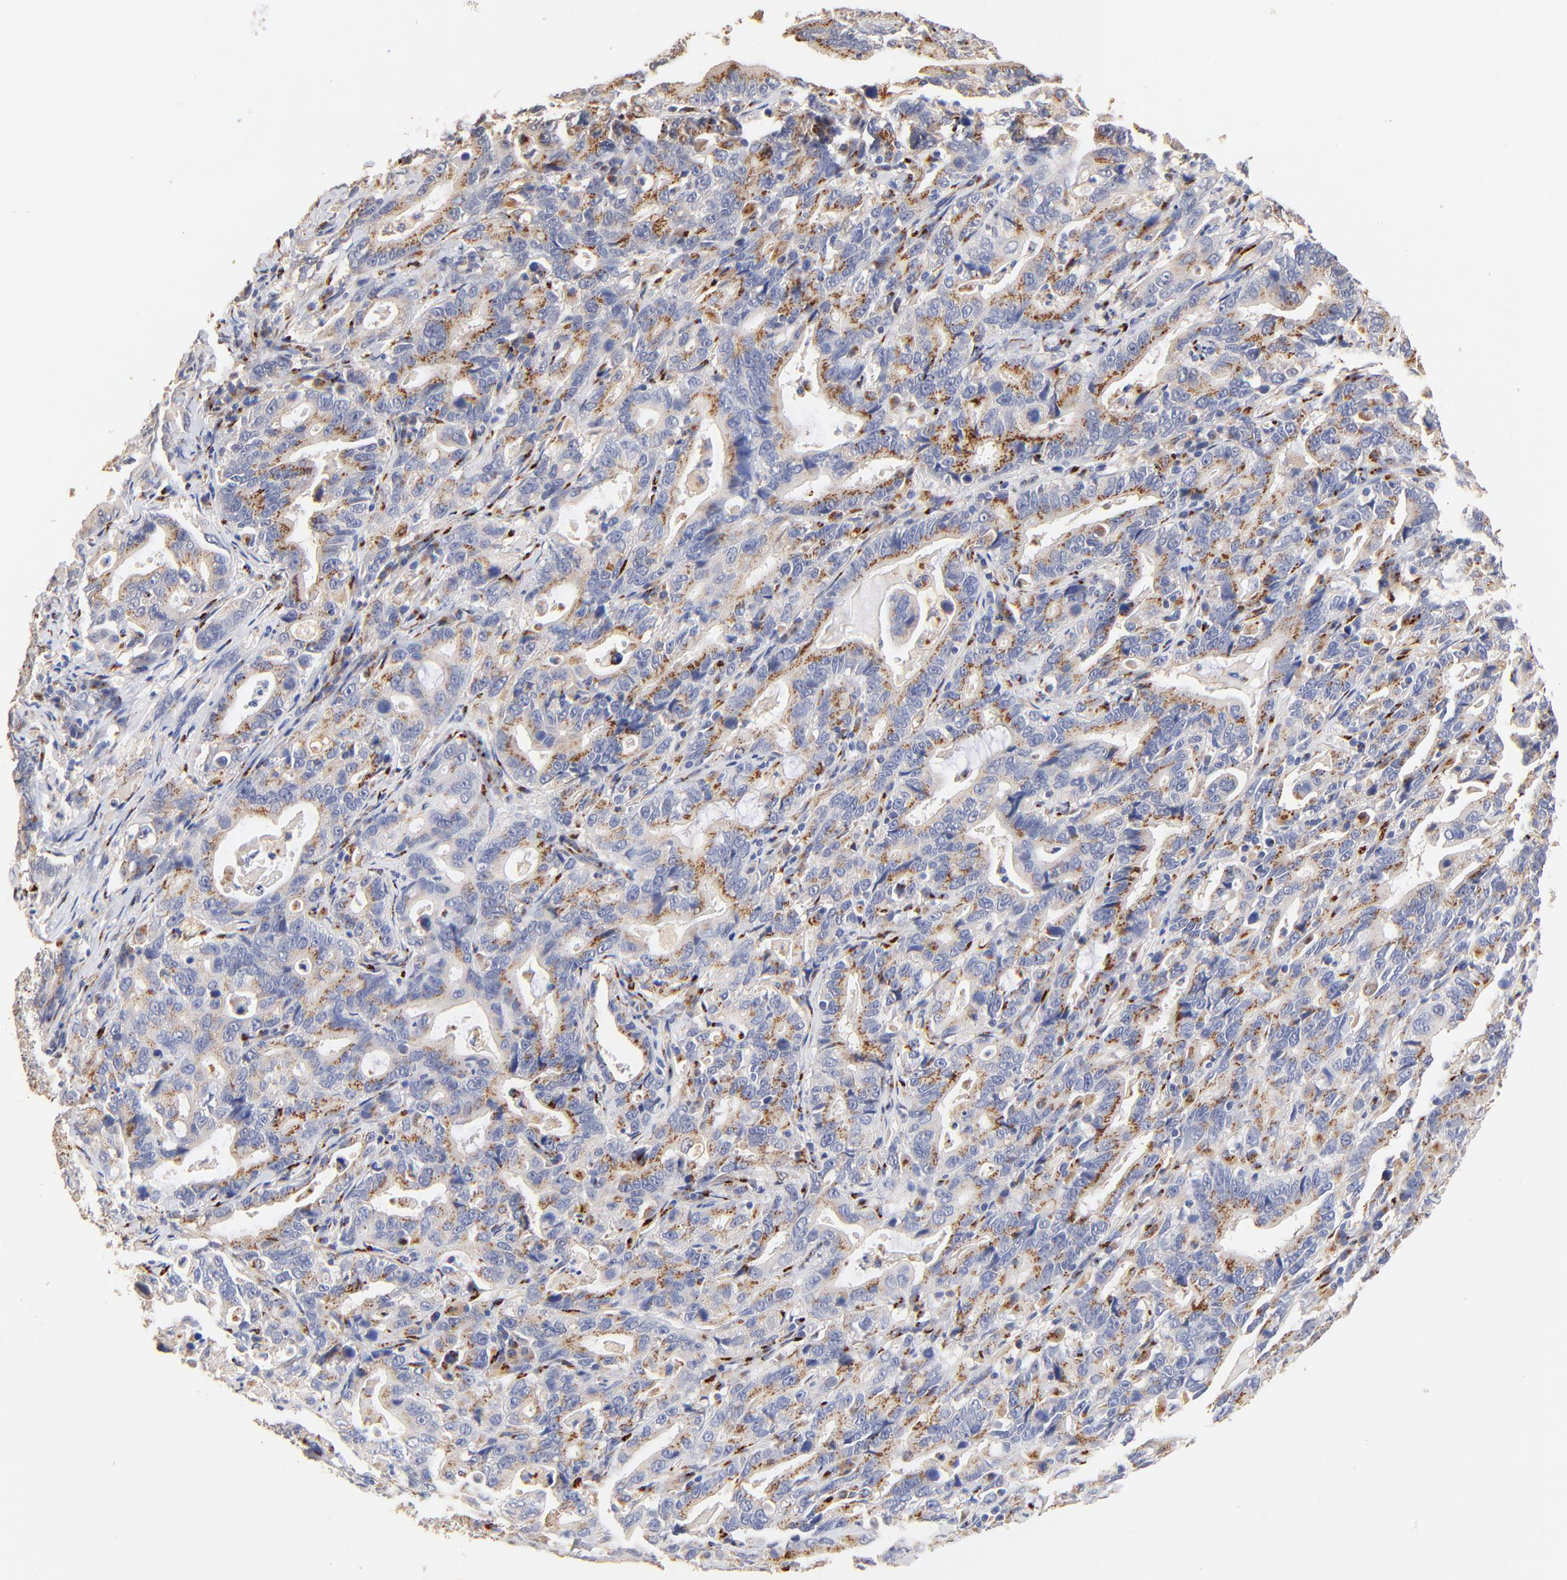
{"staining": {"intensity": "weak", "quantity": ">75%", "location": "cytoplasmic/membranous"}, "tissue": "stomach cancer", "cell_type": "Tumor cells", "image_type": "cancer", "snomed": [{"axis": "morphology", "description": "Adenocarcinoma, NOS"}, {"axis": "topography", "description": "Stomach, upper"}], "caption": "Tumor cells demonstrate low levels of weak cytoplasmic/membranous staining in approximately >75% of cells in human stomach cancer.", "gene": "FMNL3", "patient": {"sex": "male", "age": 63}}